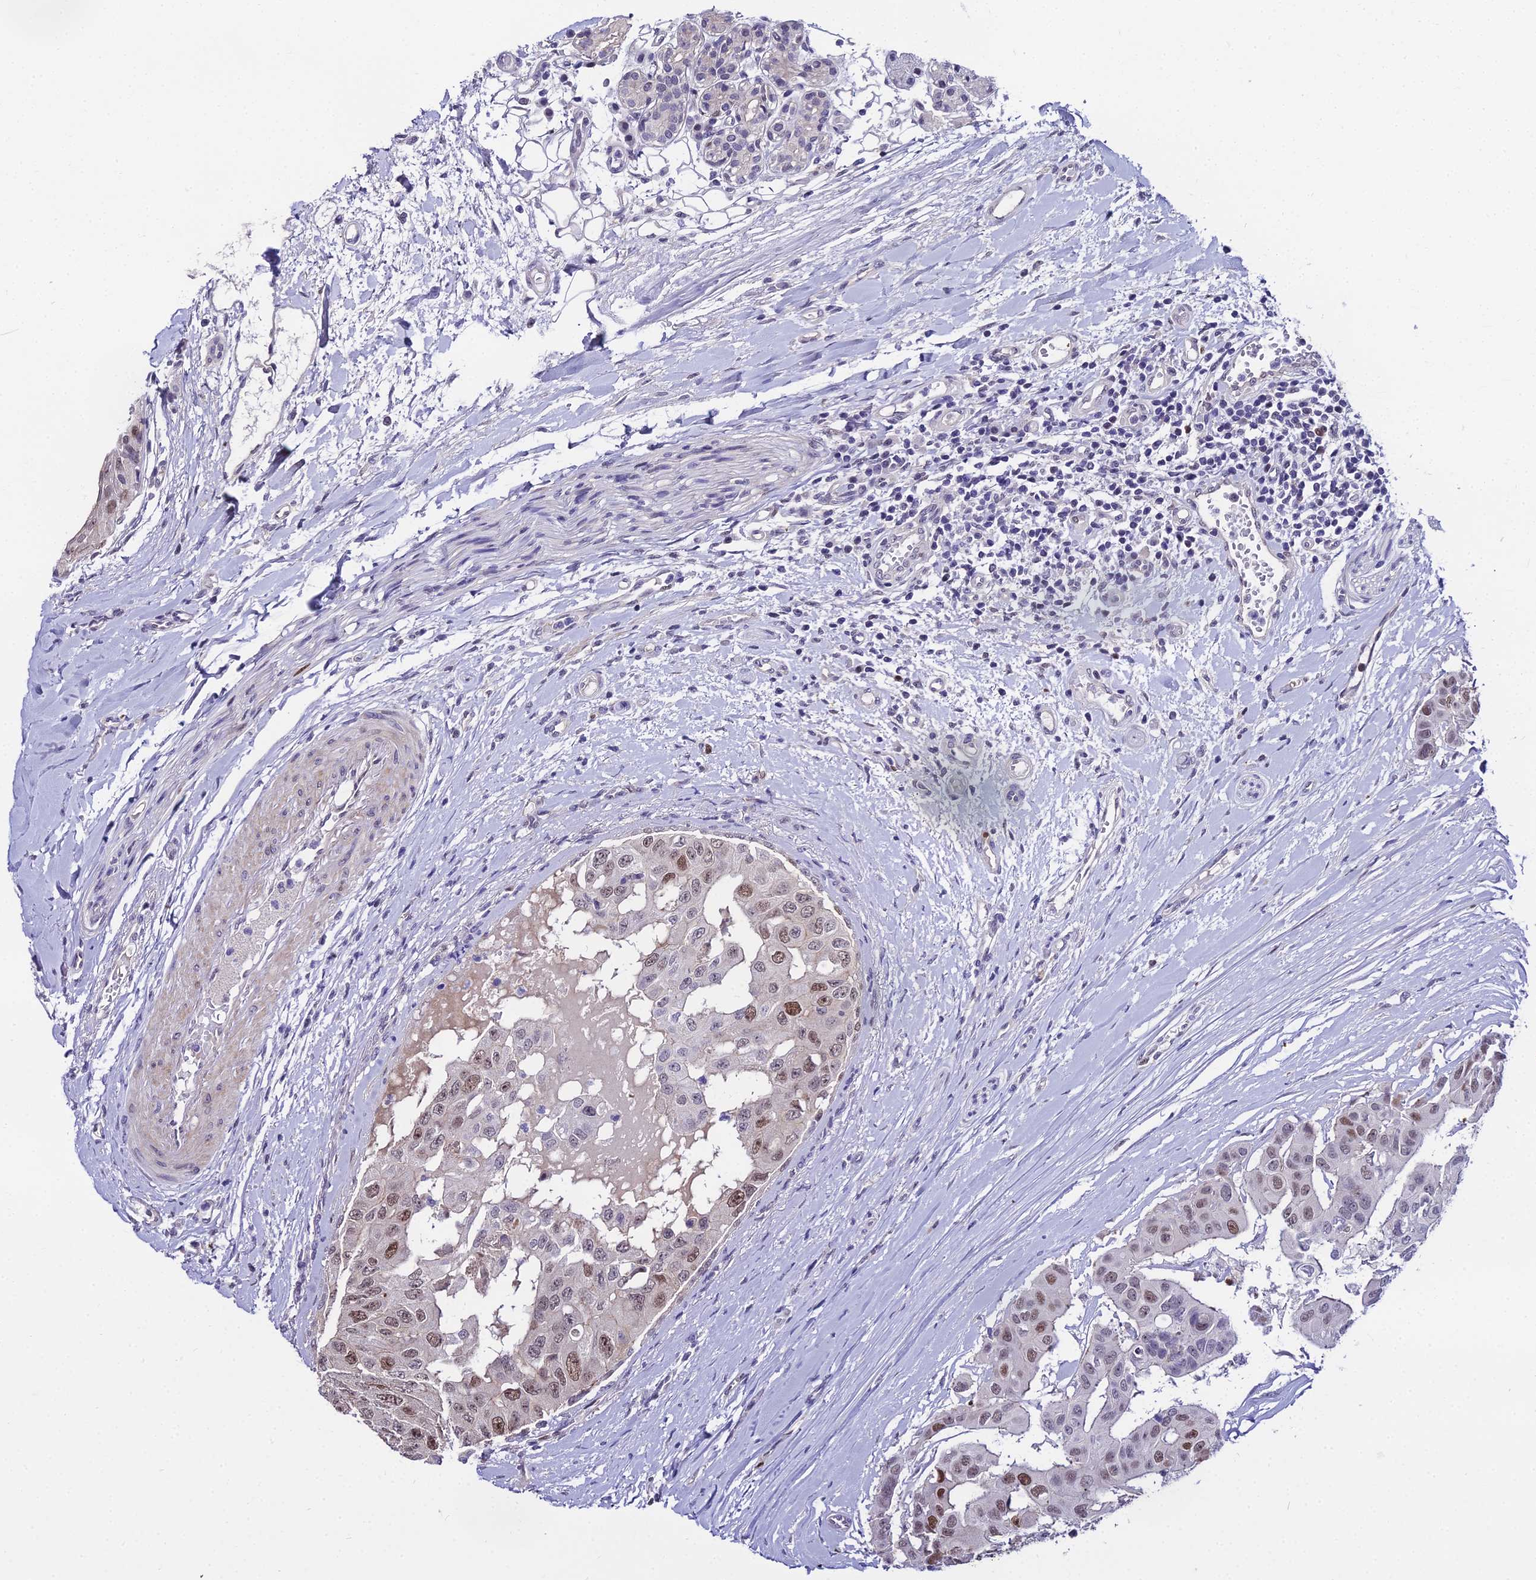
{"staining": {"intensity": "moderate", "quantity": "25%-75%", "location": "nuclear"}, "tissue": "head and neck cancer", "cell_type": "Tumor cells", "image_type": "cancer", "snomed": [{"axis": "morphology", "description": "Adenocarcinoma, NOS"}, {"axis": "morphology", "description": "Adenocarcinoma, metastatic, NOS"}, {"axis": "topography", "description": "Head-Neck"}], "caption": "A micrograph of human head and neck cancer (adenocarcinoma) stained for a protein demonstrates moderate nuclear brown staining in tumor cells. (Stains: DAB in brown, nuclei in blue, Microscopy: brightfield microscopy at high magnification).", "gene": "TRIML2", "patient": {"sex": "male", "age": 75}}